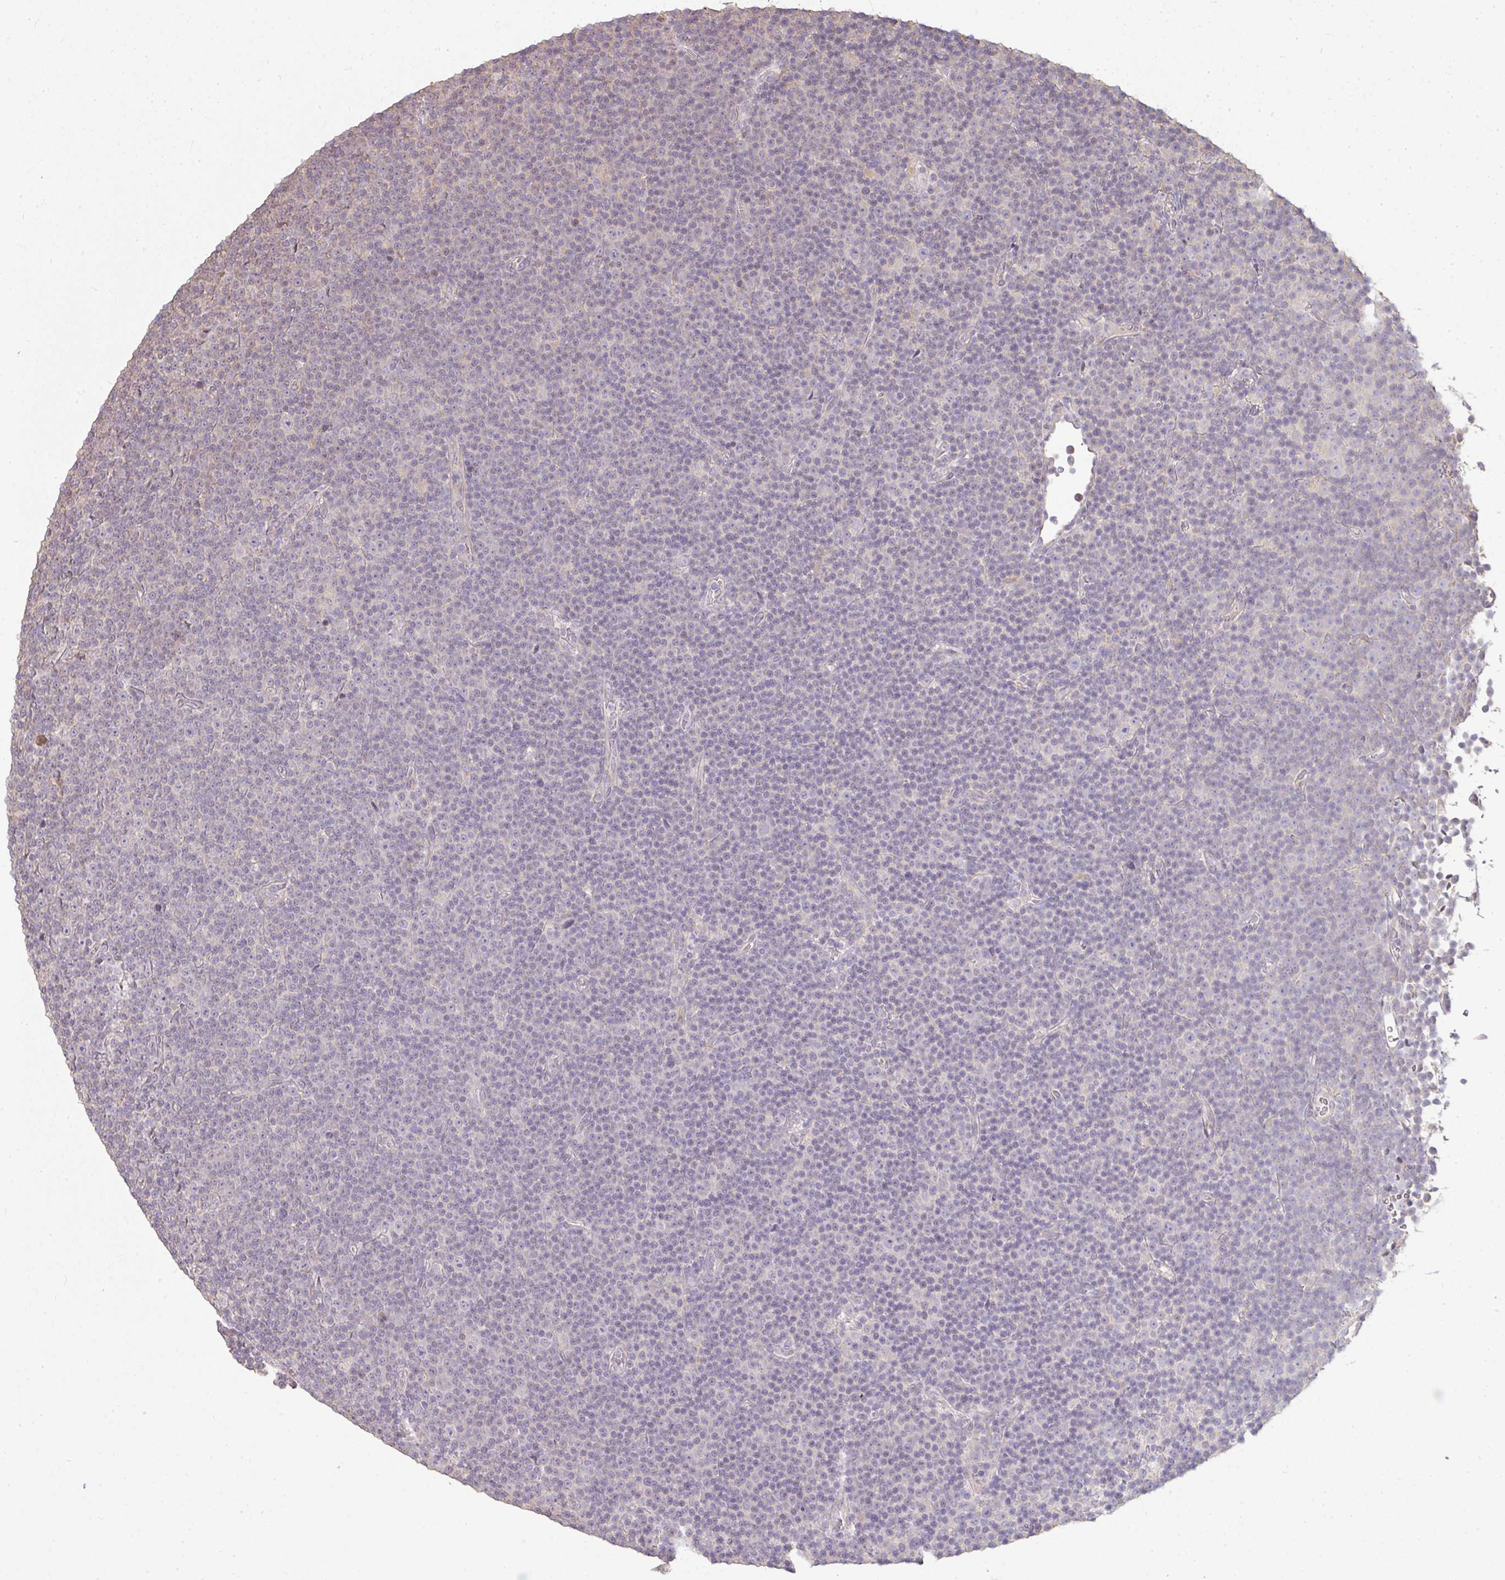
{"staining": {"intensity": "negative", "quantity": "none", "location": "none"}, "tissue": "lymphoma", "cell_type": "Tumor cells", "image_type": "cancer", "snomed": [{"axis": "morphology", "description": "Malignant lymphoma, non-Hodgkin's type, Low grade"}, {"axis": "topography", "description": "Lymph node"}], "caption": "Immunohistochemical staining of malignant lymphoma, non-Hodgkin's type (low-grade) reveals no significant positivity in tumor cells.", "gene": "BRINP3", "patient": {"sex": "female", "age": 67}}